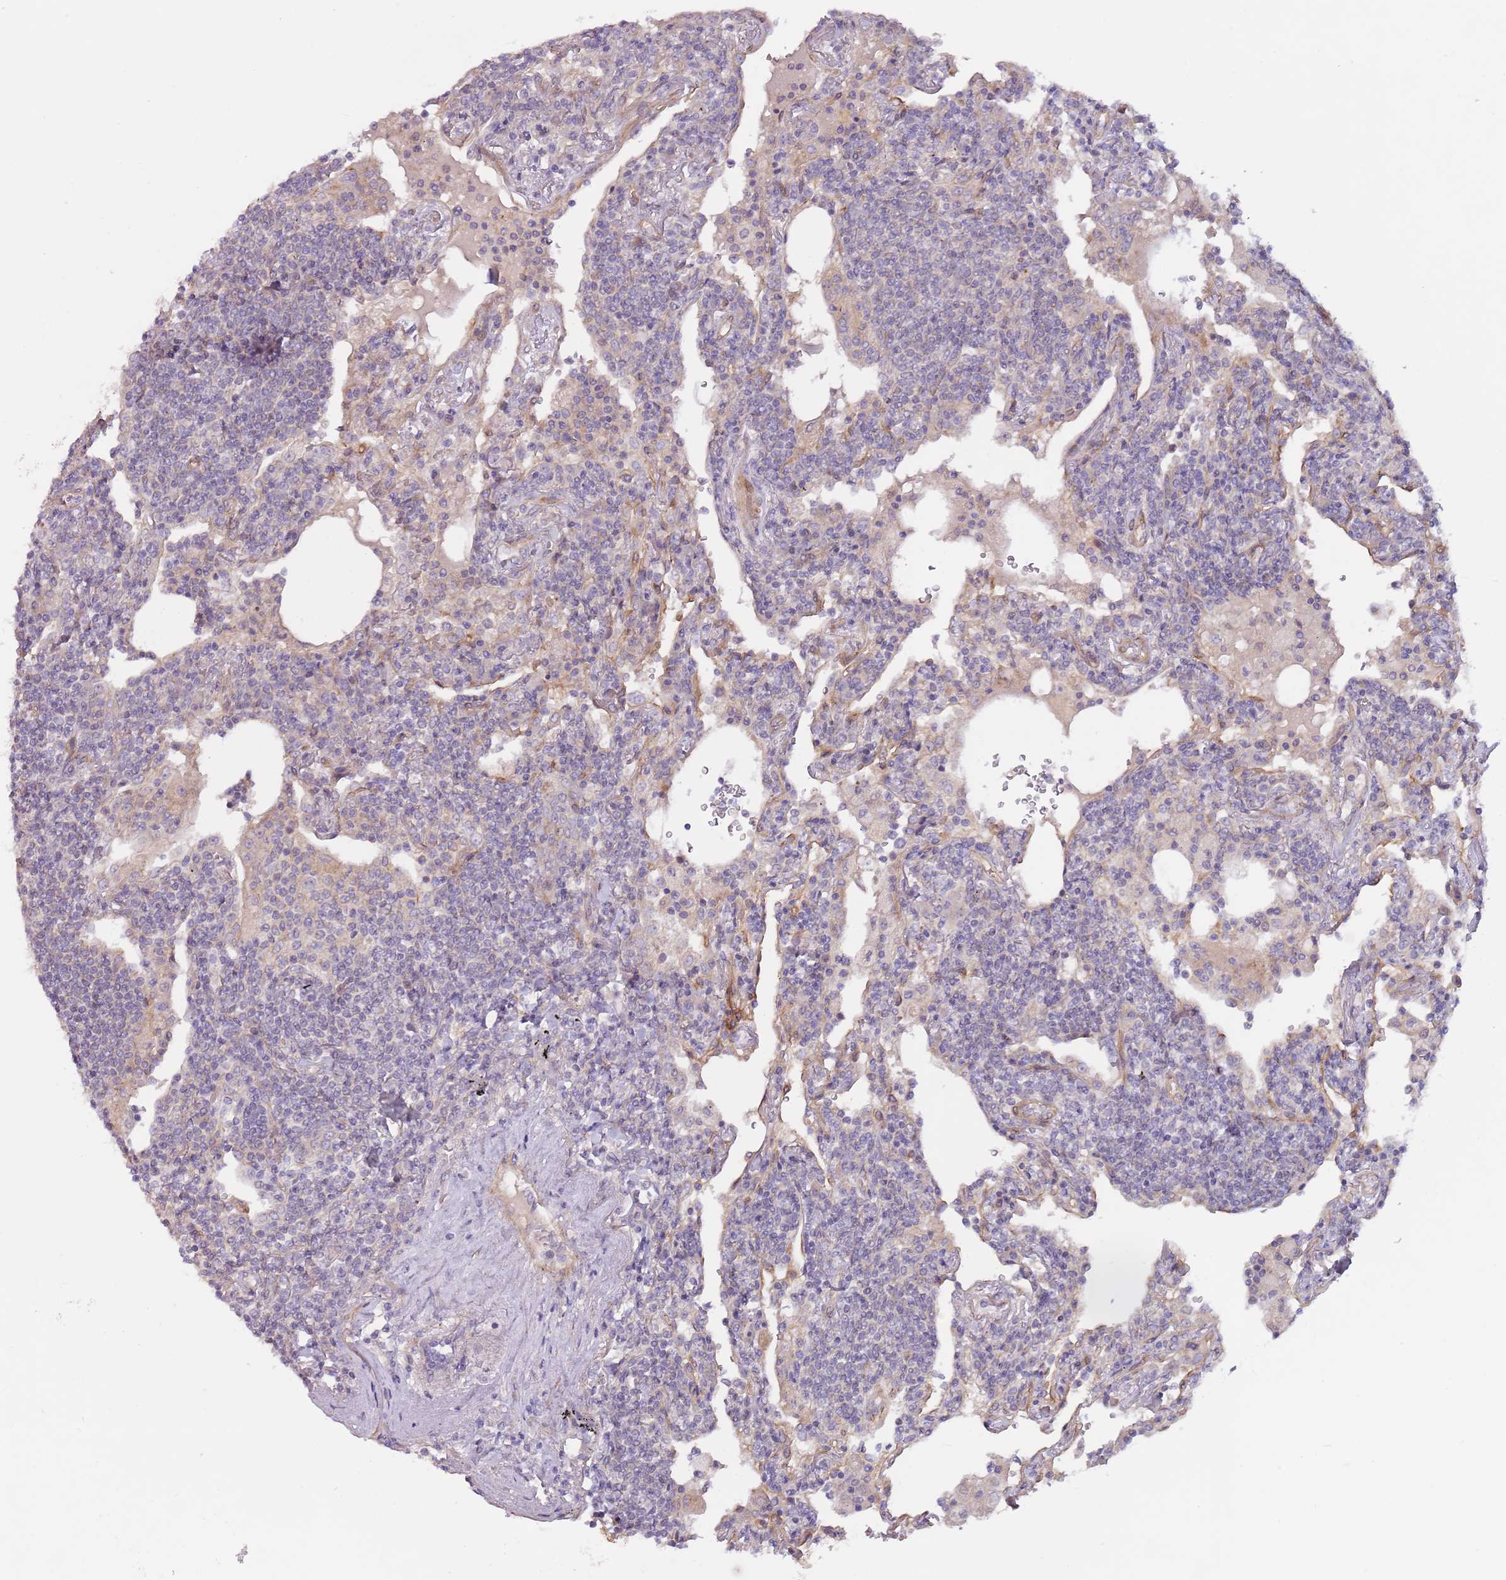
{"staining": {"intensity": "negative", "quantity": "none", "location": "none"}, "tissue": "lymphoma", "cell_type": "Tumor cells", "image_type": "cancer", "snomed": [{"axis": "morphology", "description": "Malignant lymphoma, non-Hodgkin's type, Low grade"}, {"axis": "topography", "description": "Lung"}], "caption": "This is a micrograph of IHC staining of lymphoma, which shows no expression in tumor cells. The staining is performed using DAB (3,3'-diaminobenzidine) brown chromogen with nuclei counter-stained in using hematoxylin.", "gene": "MRO", "patient": {"sex": "female", "age": 71}}